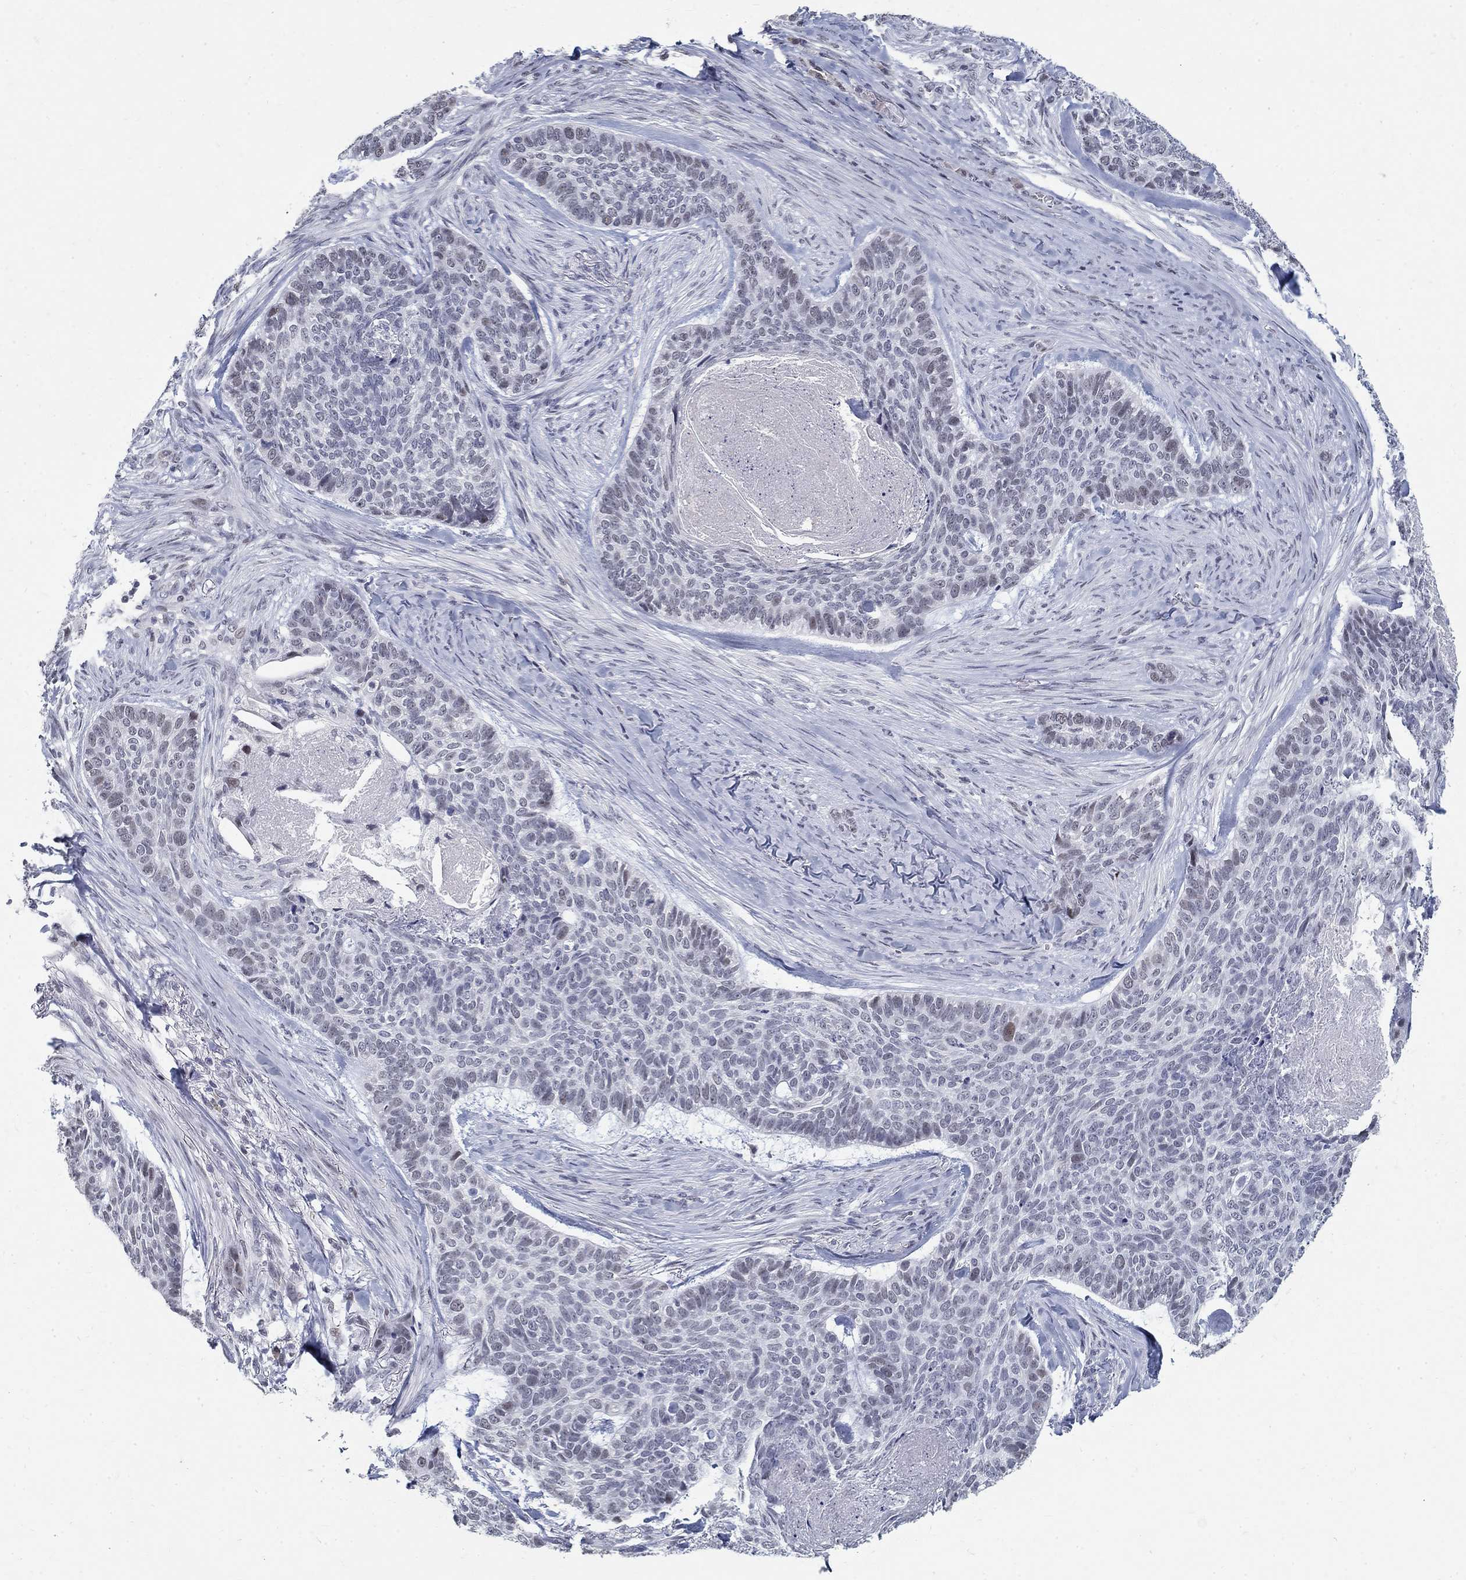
{"staining": {"intensity": "weak", "quantity": "<25%", "location": "nuclear"}, "tissue": "skin cancer", "cell_type": "Tumor cells", "image_type": "cancer", "snomed": [{"axis": "morphology", "description": "Basal cell carcinoma"}, {"axis": "topography", "description": "Skin"}], "caption": "Tumor cells are negative for brown protein staining in skin basal cell carcinoma.", "gene": "BHLHE22", "patient": {"sex": "female", "age": 69}}